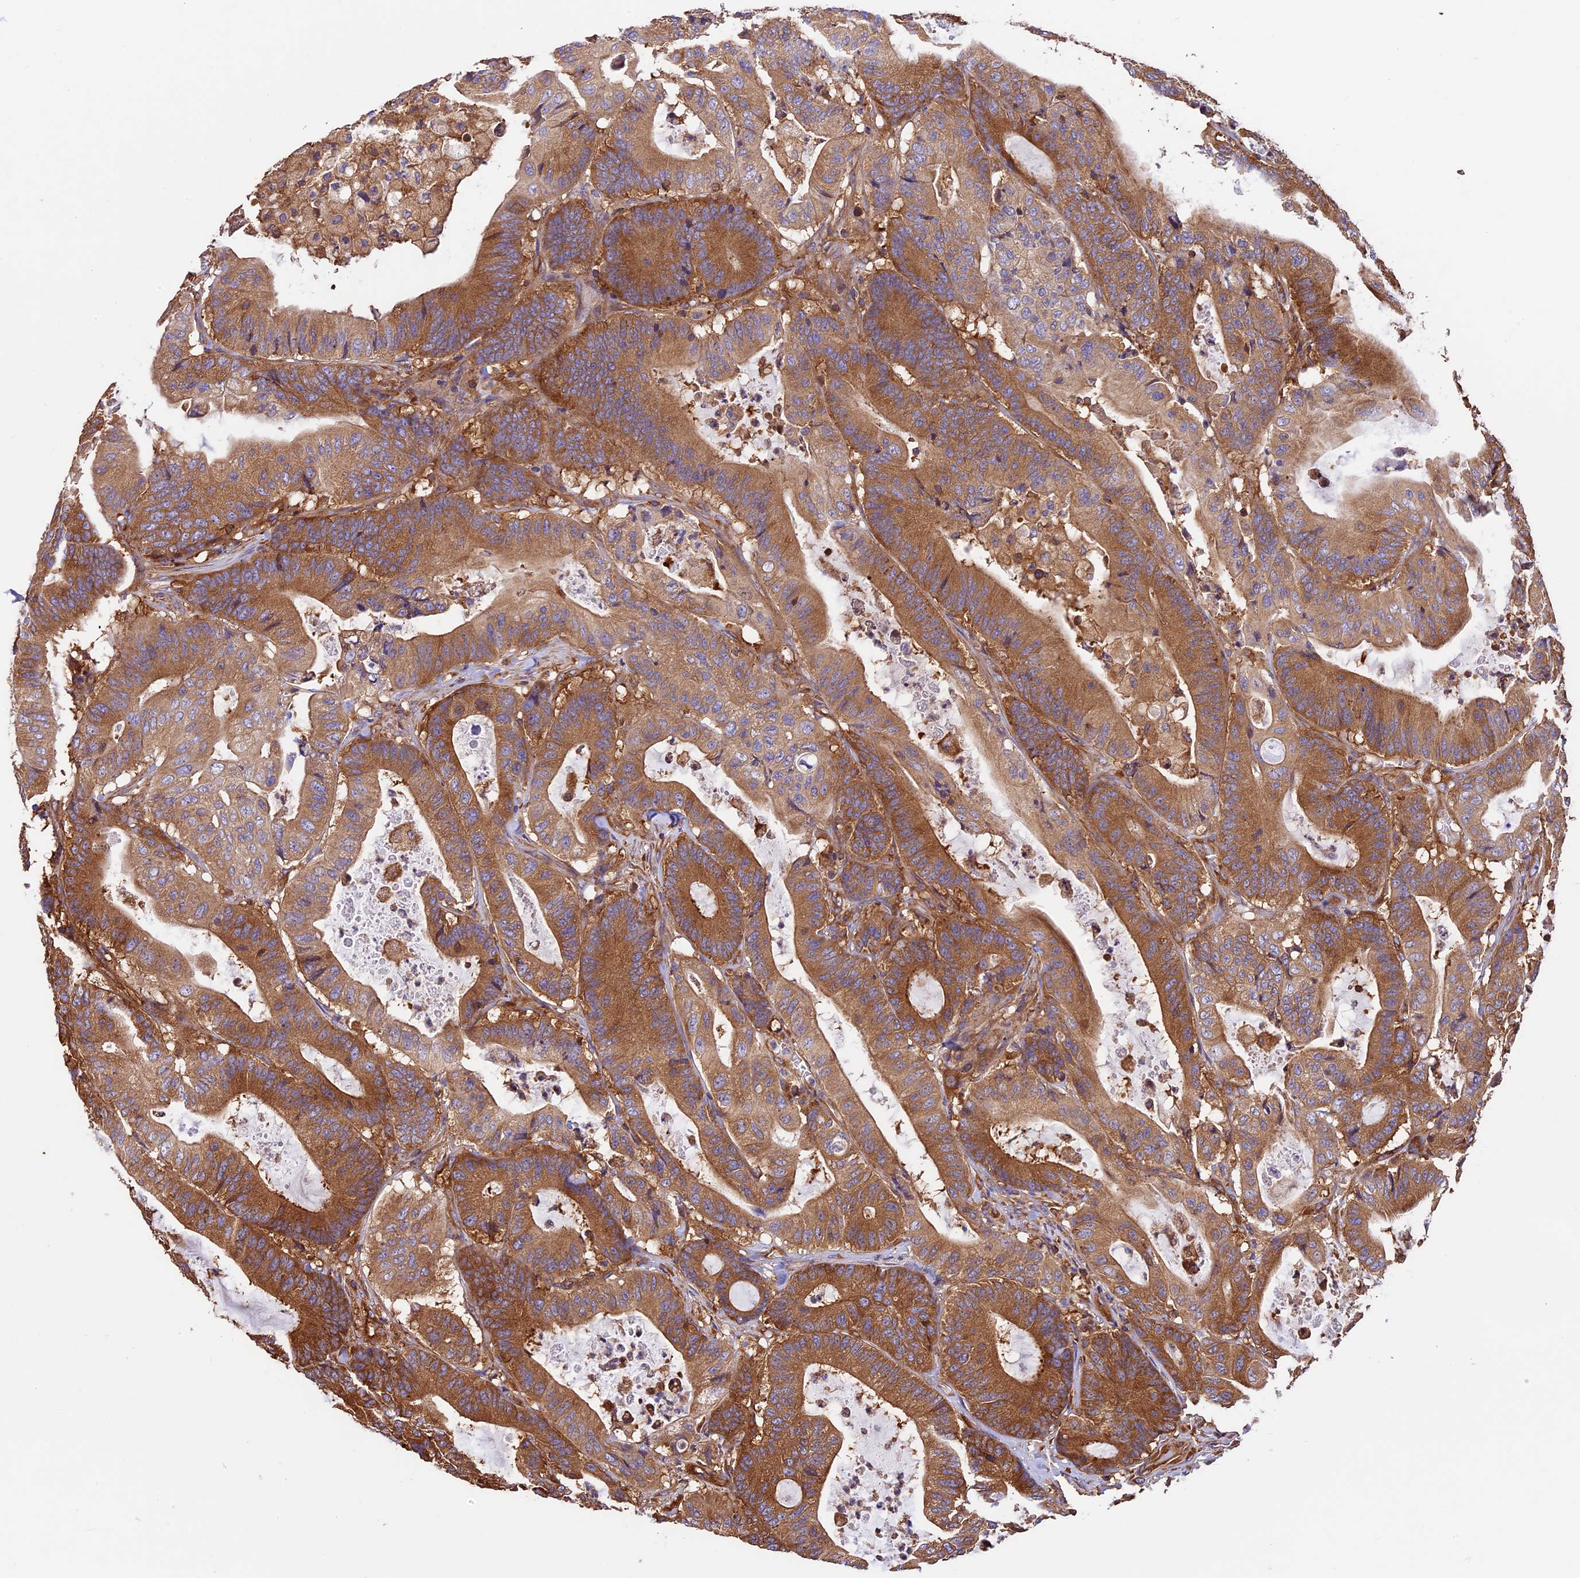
{"staining": {"intensity": "strong", "quantity": ">75%", "location": "cytoplasmic/membranous"}, "tissue": "colorectal cancer", "cell_type": "Tumor cells", "image_type": "cancer", "snomed": [{"axis": "morphology", "description": "Adenocarcinoma, NOS"}, {"axis": "topography", "description": "Colon"}], "caption": "Immunohistochemical staining of colorectal cancer exhibits strong cytoplasmic/membranous protein expression in approximately >75% of tumor cells. (DAB (3,3'-diaminobenzidine) IHC with brightfield microscopy, high magnification).", "gene": "KARS1", "patient": {"sex": "female", "age": 84}}